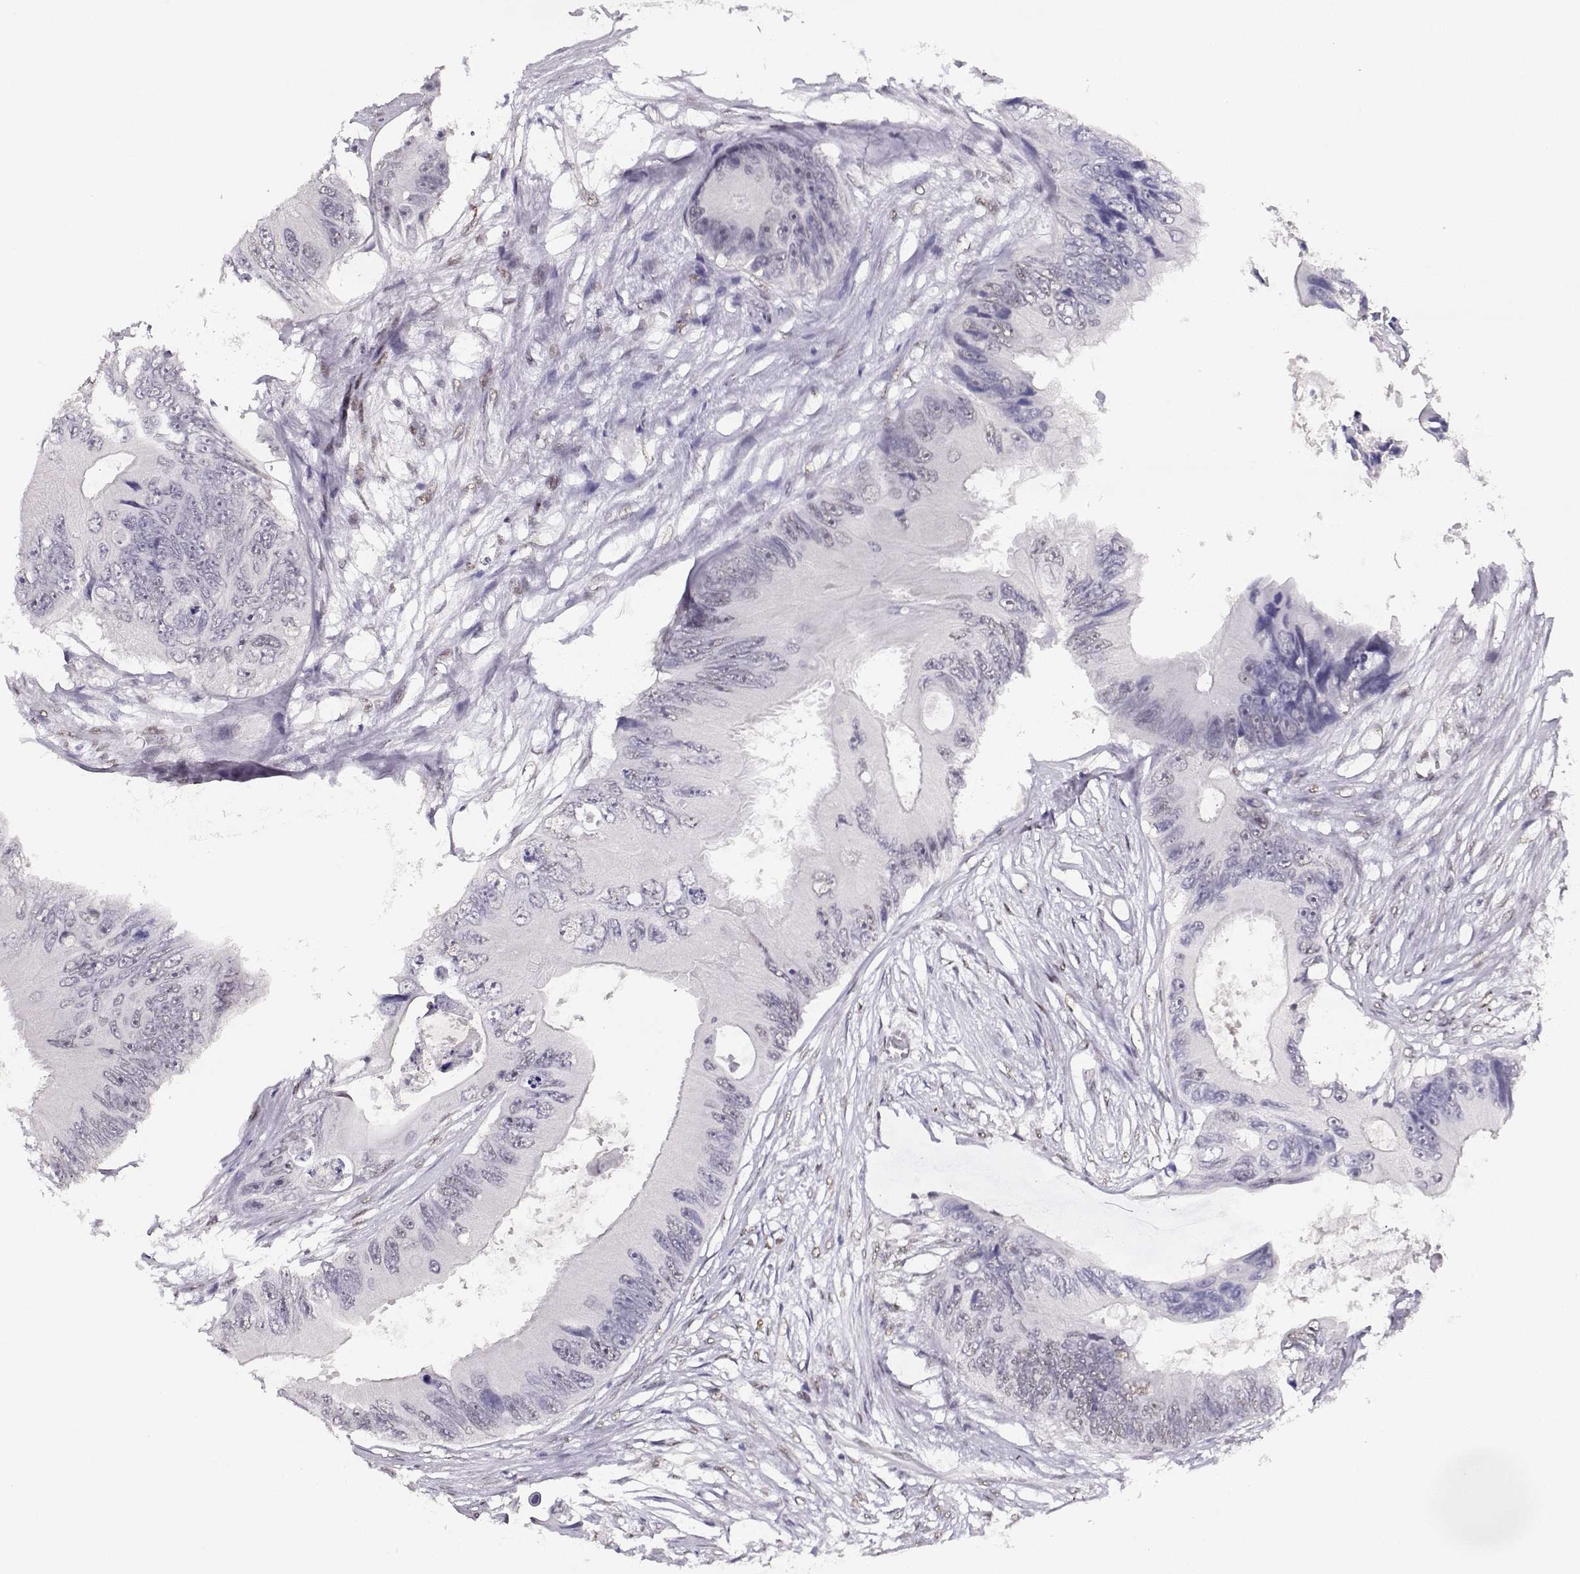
{"staining": {"intensity": "negative", "quantity": "none", "location": "none"}, "tissue": "colorectal cancer", "cell_type": "Tumor cells", "image_type": "cancer", "snomed": [{"axis": "morphology", "description": "Adenocarcinoma, NOS"}, {"axis": "topography", "description": "Rectum"}], "caption": "Immunohistochemical staining of colorectal adenocarcinoma exhibits no significant staining in tumor cells.", "gene": "POLI", "patient": {"sex": "male", "age": 63}}